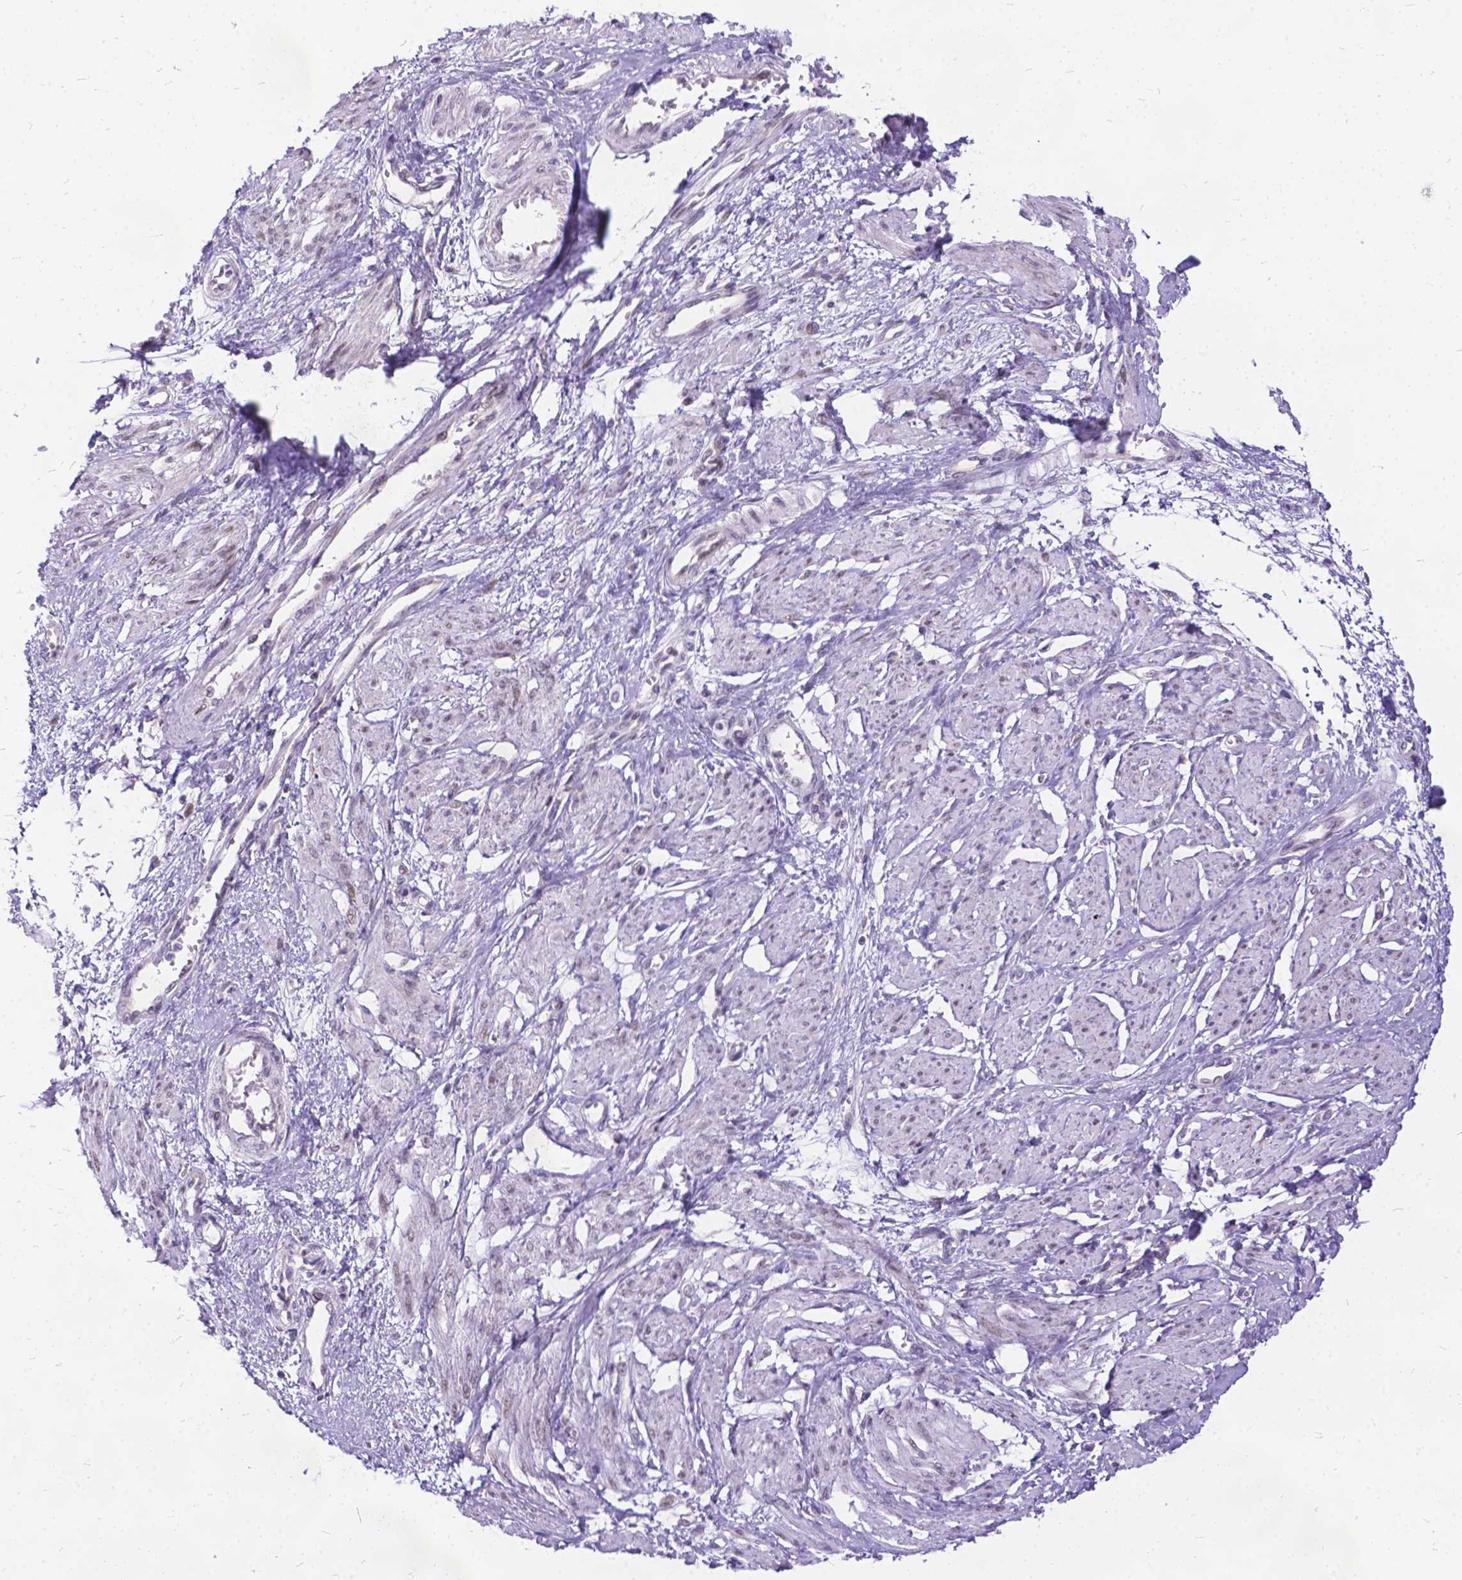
{"staining": {"intensity": "weak", "quantity": "25%-75%", "location": "nuclear"}, "tissue": "smooth muscle", "cell_type": "Smooth muscle cells", "image_type": "normal", "snomed": [{"axis": "morphology", "description": "Normal tissue, NOS"}, {"axis": "topography", "description": "Smooth muscle"}, {"axis": "topography", "description": "Uterus"}], "caption": "Immunohistochemistry of normal smooth muscle demonstrates low levels of weak nuclear staining in approximately 25%-75% of smooth muscle cells.", "gene": "FAM124B", "patient": {"sex": "female", "age": 39}}